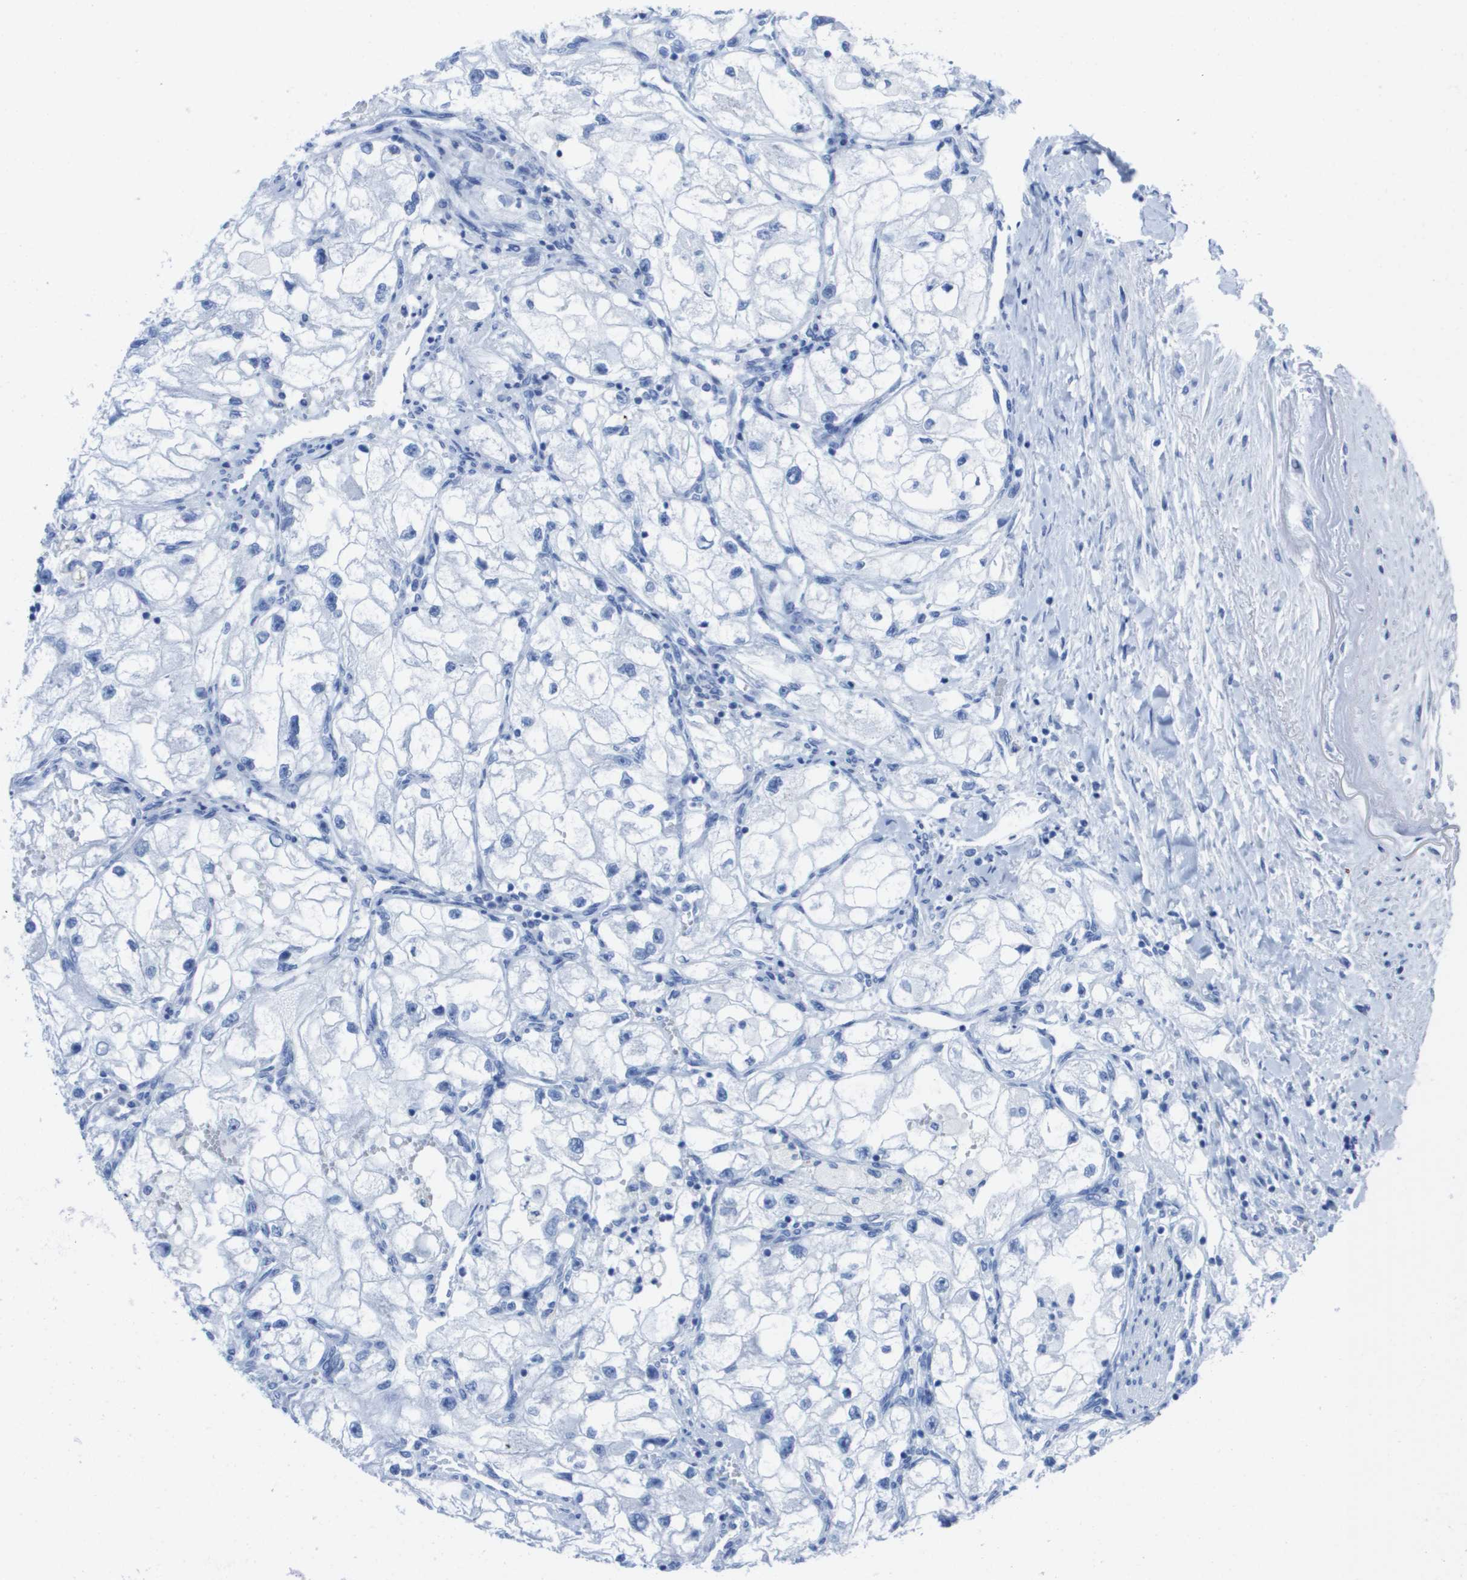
{"staining": {"intensity": "negative", "quantity": "none", "location": "none"}, "tissue": "renal cancer", "cell_type": "Tumor cells", "image_type": "cancer", "snomed": [{"axis": "morphology", "description": "Adenocarcinoma, NOS"}, {"axis": "topography", "description": "Kidney"}], "caption": "Renal adenocarcinoma was stained to show a protein in brown. There is no significant positivity in tumor cells.", "gene": "KCNA3", "patient": {"sex": "female", "age": 70}}